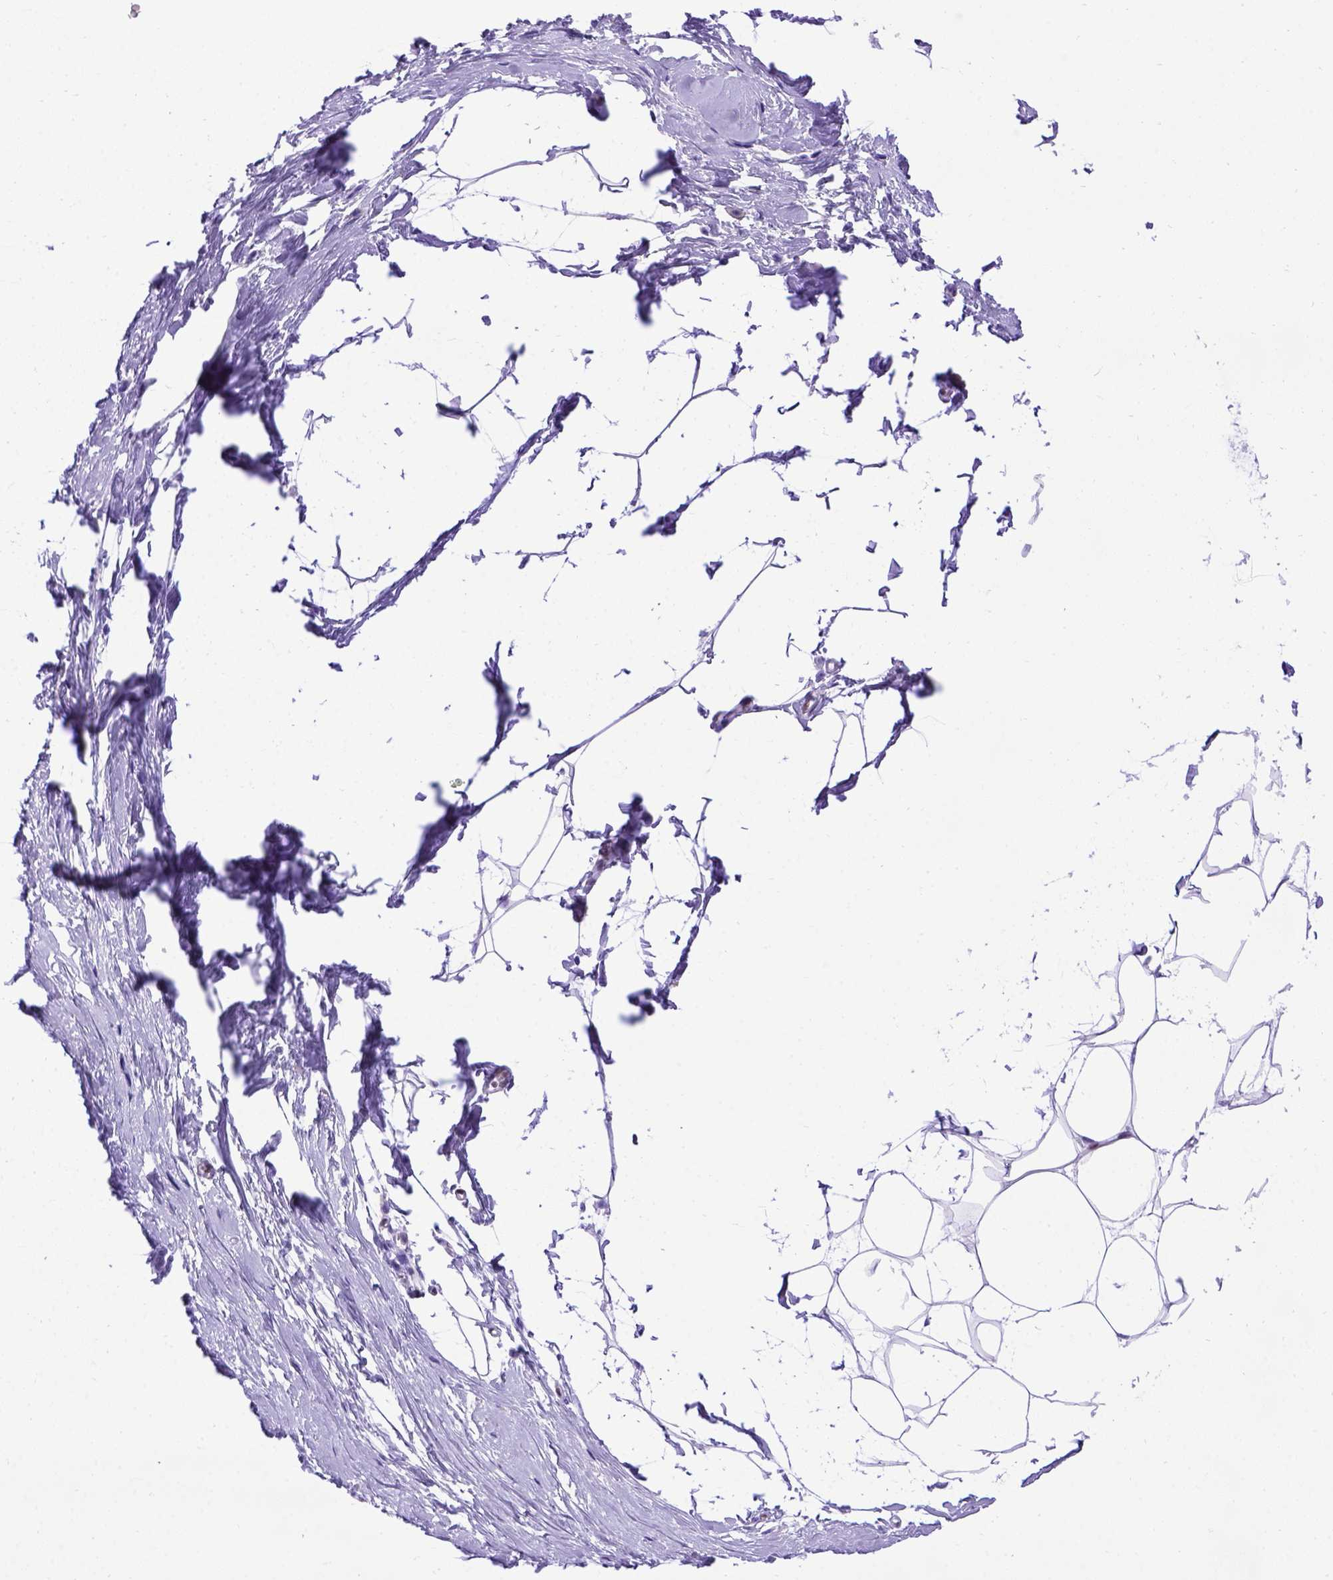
{"staining": {"intensity": "negative", "quantity": "none", "location": "none"}, "tissue": "breast", "cell_type": "Adipocytes", "image_type": "normal", "snomed": [{"axis": "morphology", "description": "Normal tissue, NOS"}, {"axis": "topography", "description": "Breast"}], "caption": "A high-resolution photomicrograph shows IHC staining of normal breast, which reveals no significant expression in adipocytes. The staining is performed using DAB (3,3'-diaminobenzidine) brown chromogen with nuclei counter-stained in using hematoxylin.", "gene": "MEOX2", "patient": {"sex": "female", "age": 45}}